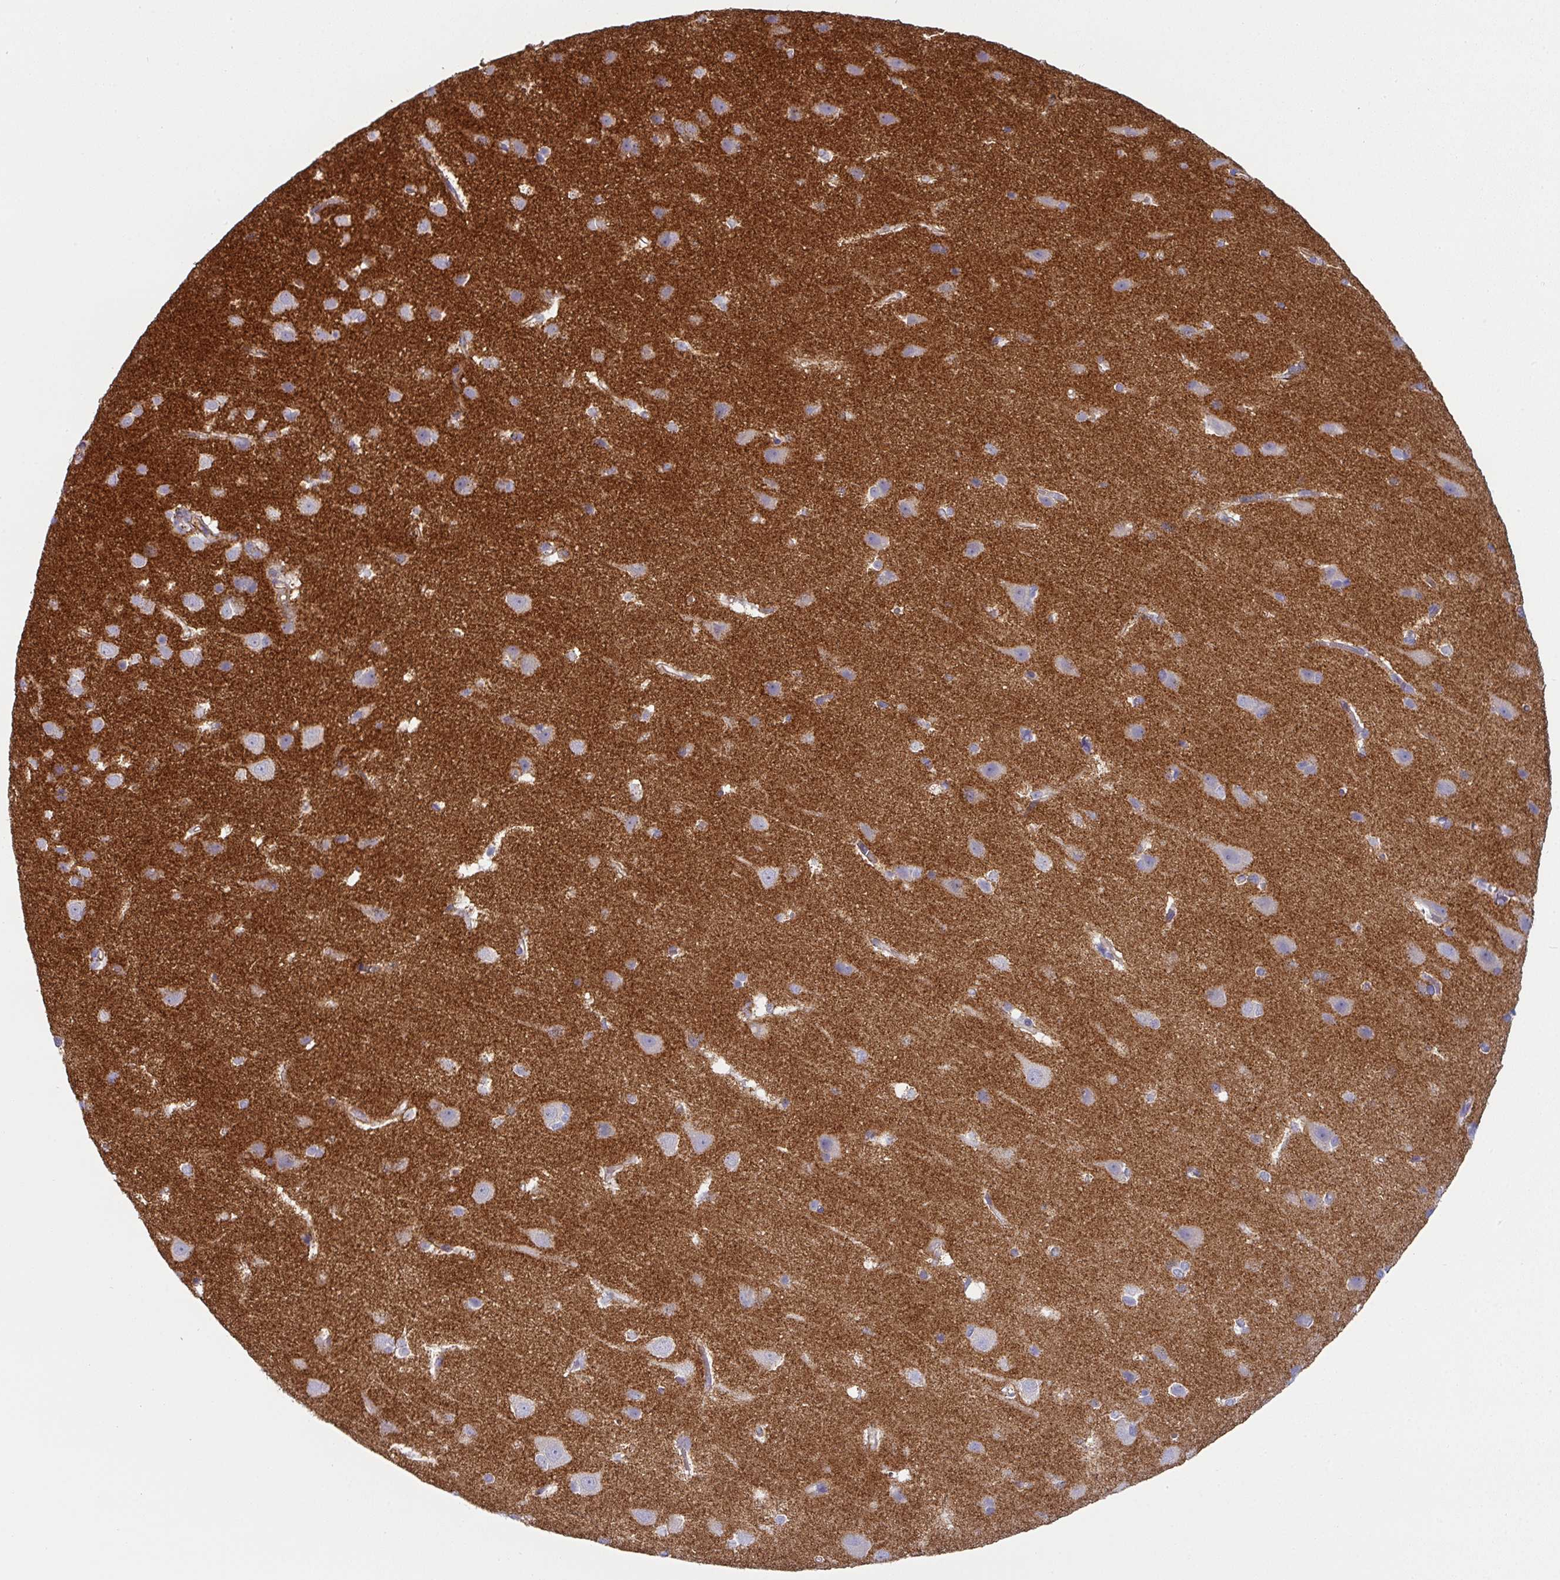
{"staining": {"intensity": "negative", "quantity": "none", "location": "none"}, "tissue": "cerebral cortex", "cell_type": "Endothelial cells", "image_type": "normal", "snomed": [{"axis": "morphology", "description": "Normal tissue, NOS"}, {"axis": "topography", "description": "Cerebral cortex"}], "caption": "Immunohistochemistry histopathology image of unremarkable cerebral cortex: human cerebral cortex stained with DAB (3,3'-diaminobenzidine) demonstrates no significant protein staining in endothelial cells.", "gene": "SLC17A7", "patient": {"sex": "male", "age": 37}}